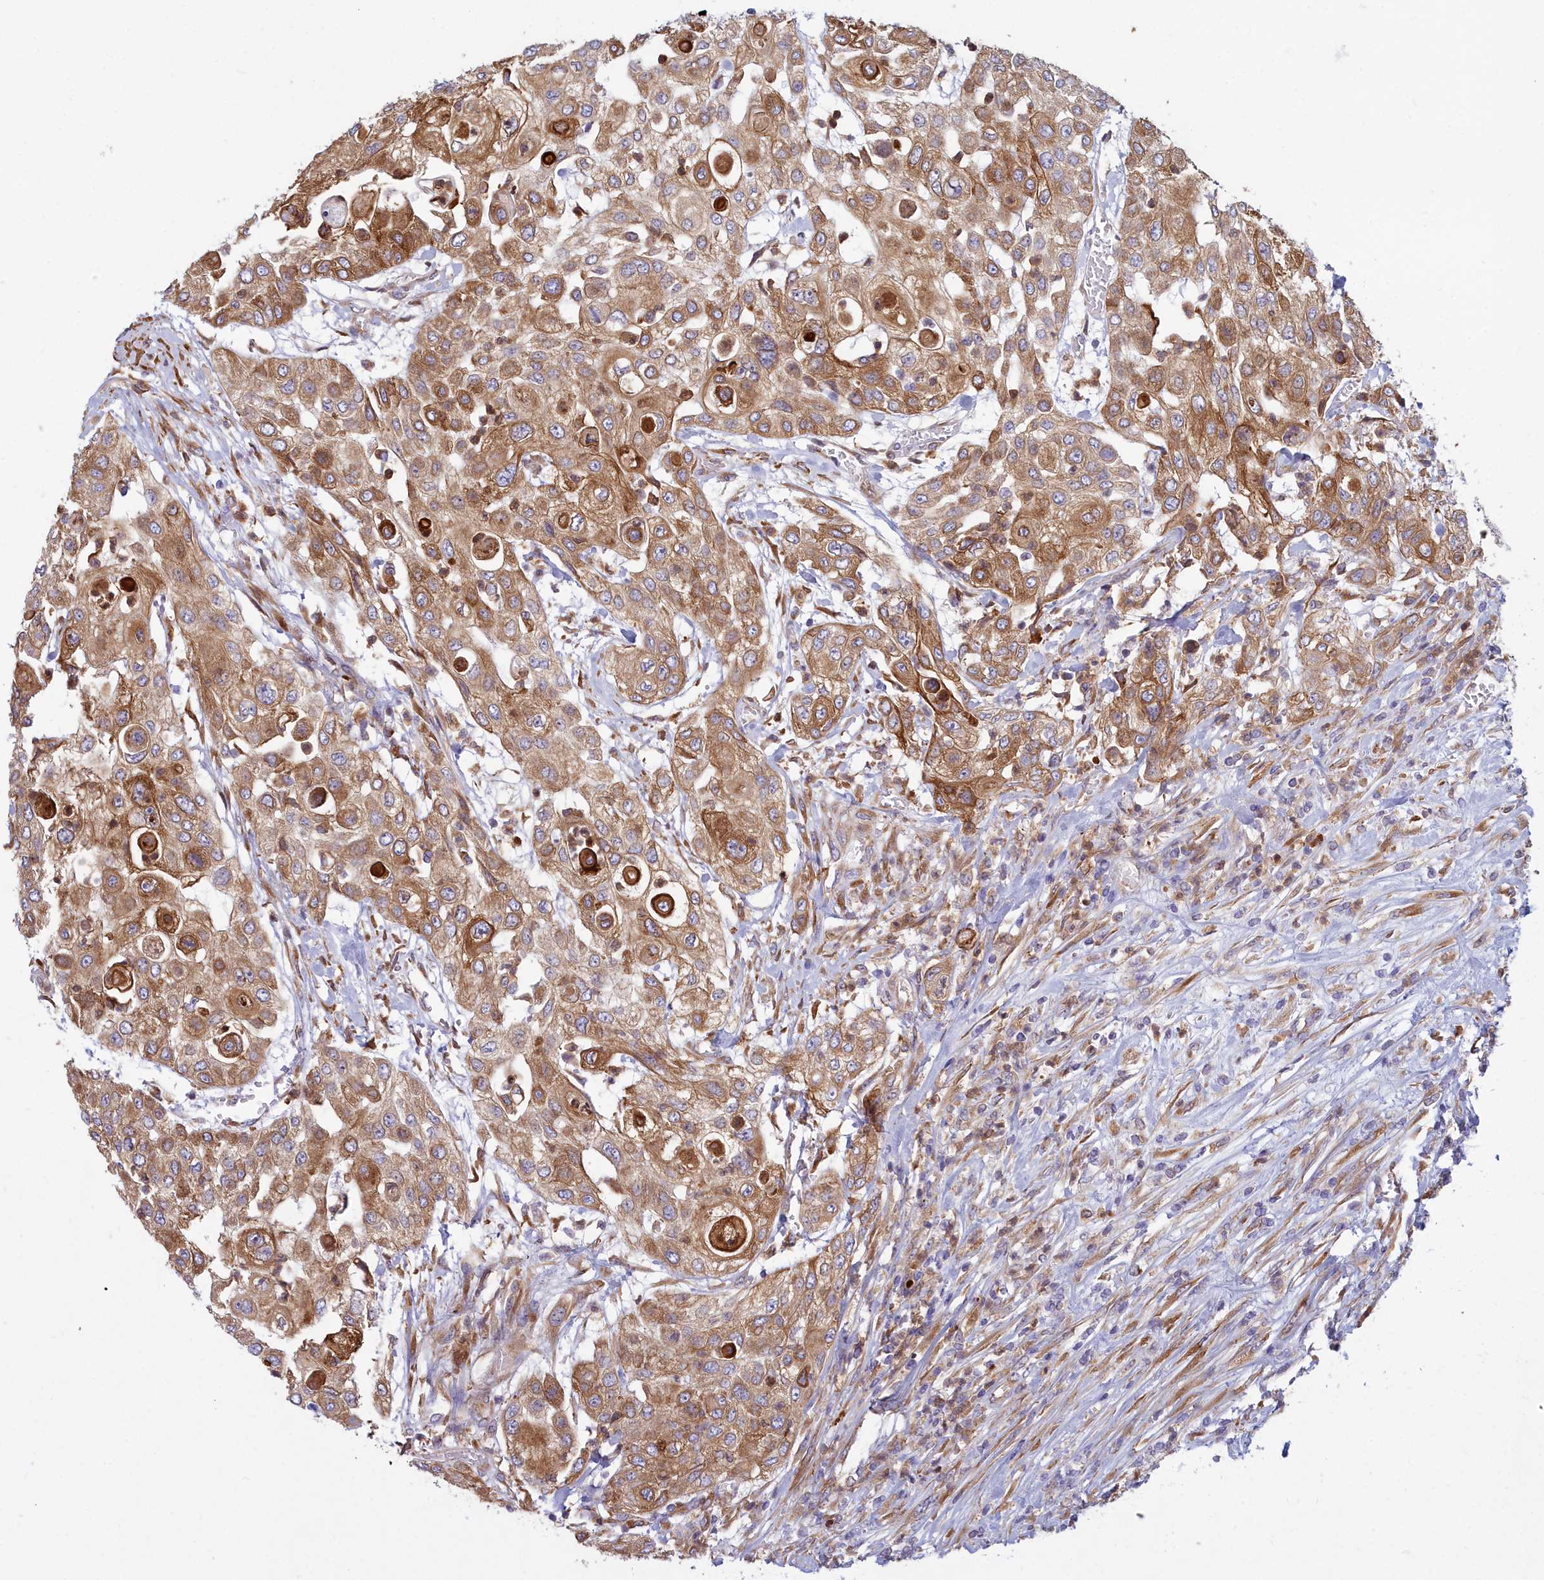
{"staining": {"intensity": "moderate", "quantity": ">75%", "location": "cytoplasmic/membranous"}, "tissue": "urothelial cancer", "cell_type": "Tumor cells", "image_type": "cancer", "snomed": [{"axis": "morphology", "description": "Urothelial carcinoma, High grade"}, {"axis": "topography", "description": "Urinary bladder"}], "caption": "High-grade urothelial carcinoma stained with immunohistochemistry (IHC) demonstrates moderate cytoplasmic/membranous expression in approximately >75% of tumor cells.", "gene": "HM13", "patient": {"sex": "female", "age": 79}}